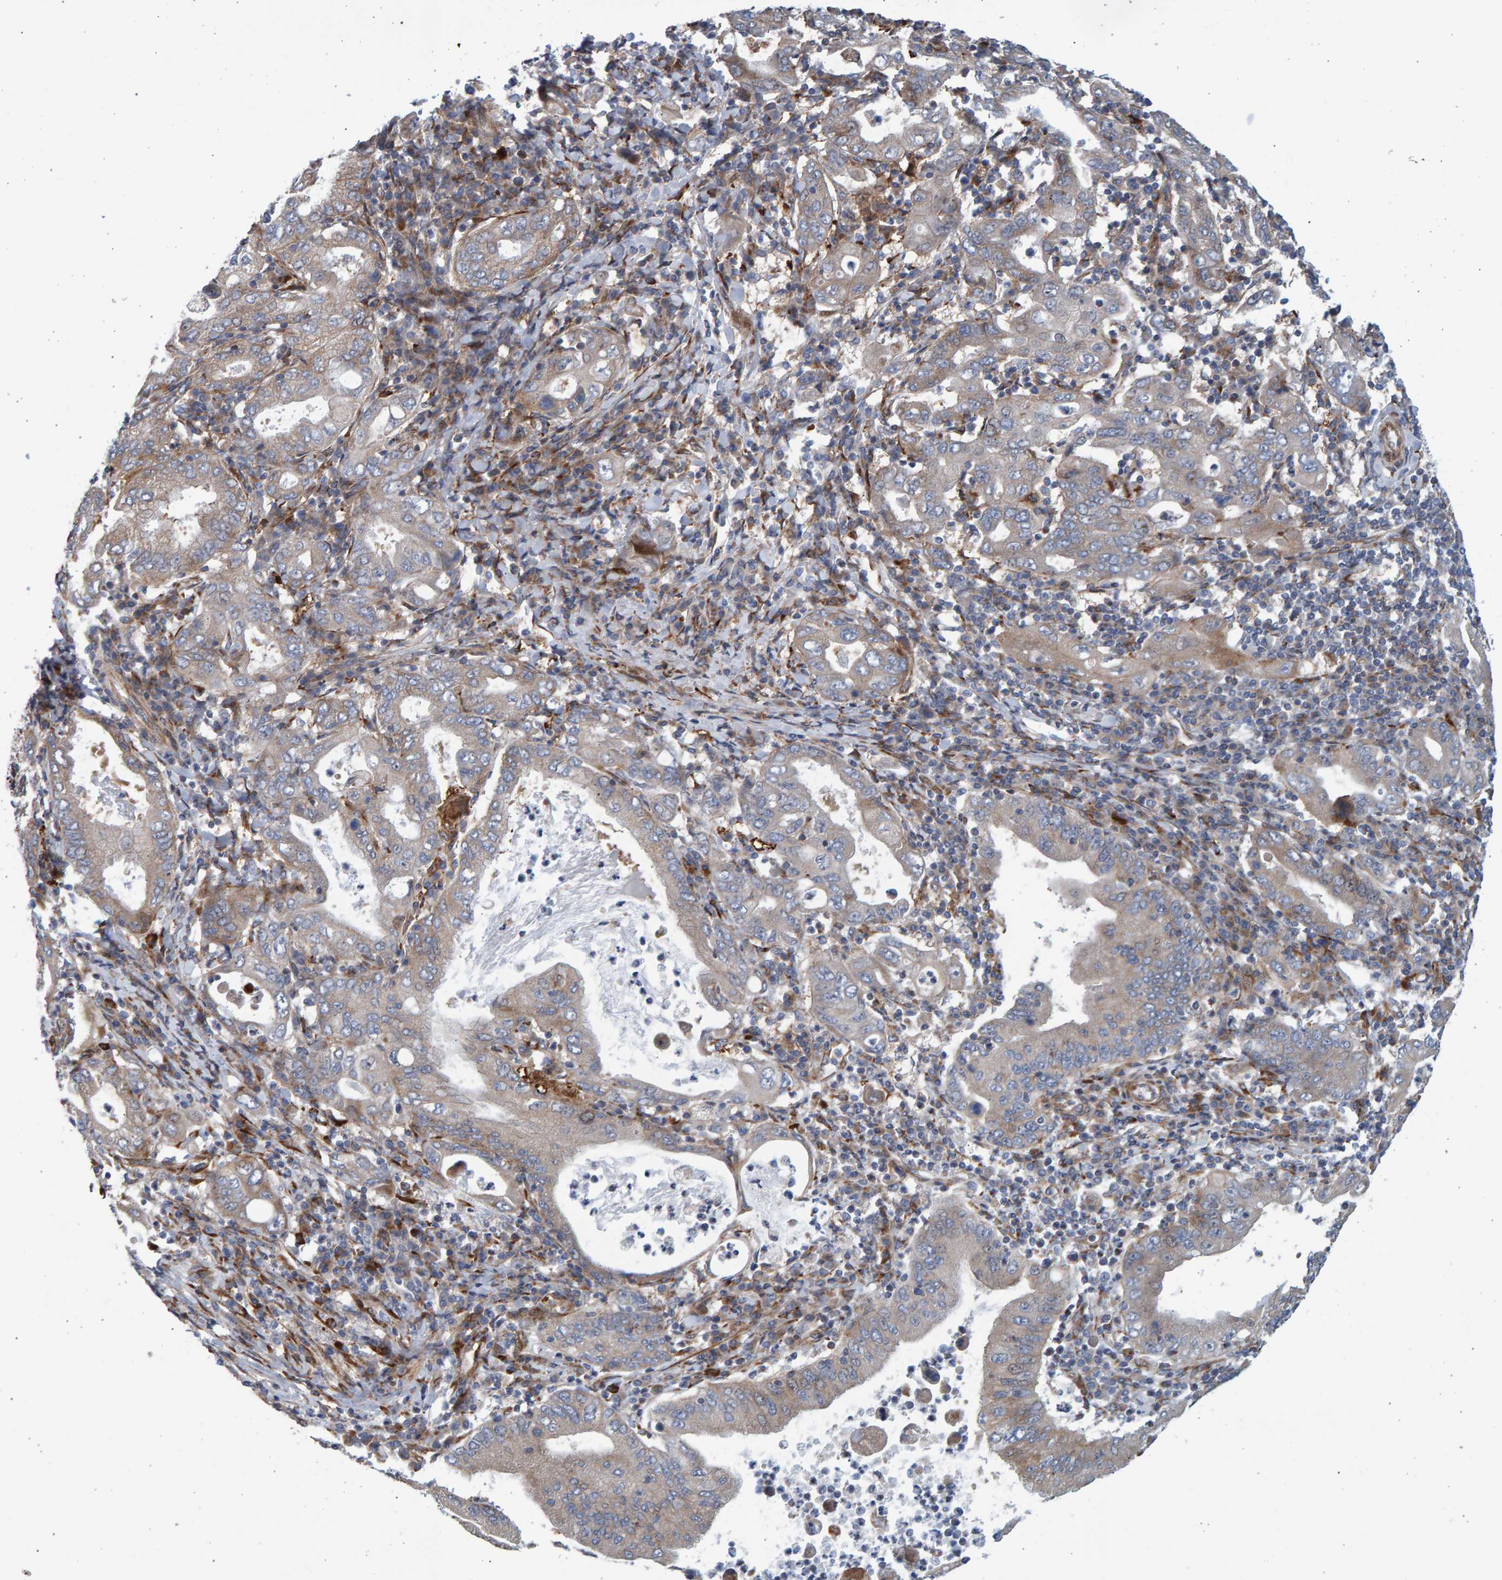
{"staining": {"intensity": "weak", "quantity": "<25%", "location": "cytoplasmic/membranous"}, "tissue": "stomach cancer", "cell_type": "Tumor cells", "image_type": "cancer", "snomed": [{"axis": "morphology", "description": "Normal tissue, NOS"}, {"axis": "morphology", "description": "Adenocarcinoma, NOS"}, {"axis": "topography", "description": "Esophagus"}, {"axis": "topography", "description": "Stomach, upper"}, {"axis": "topography", "description": "Peripheral nerve tissue"}], "caption": "Immunohistochemical staining of adenocarcinoma (stomach) demonstrates no significant expression in tumor cells. (DAB (3,3'-diaminobenzidine) IHC with hematoxylin counter stain).", "gene": "LRBA", "patient": {"sex": "male", "age": 62}}